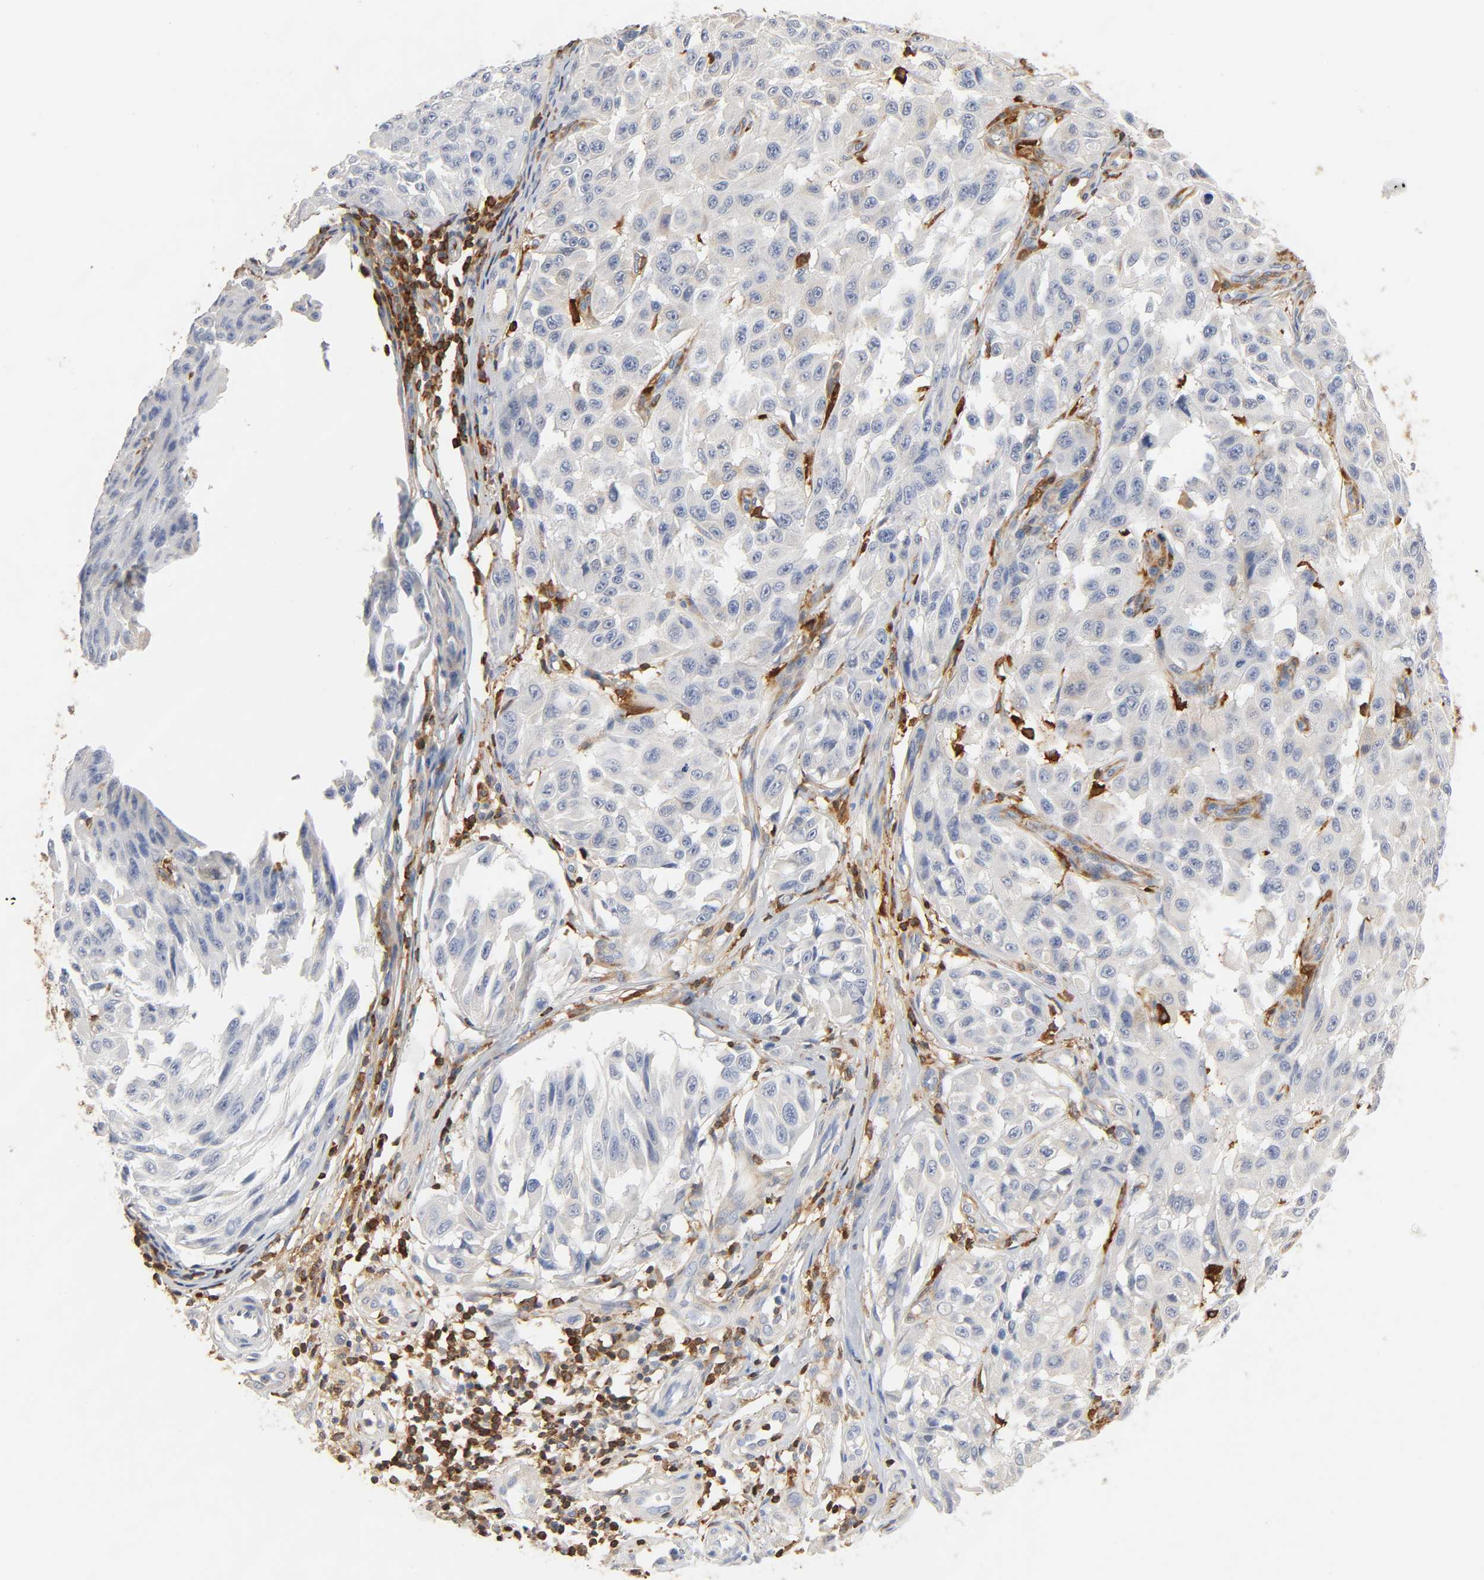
{"staining": {"intensity": "weak", "quantity": "<25%", "location": "cytoplasmic/membranous"}, "tissue": "melanoma", "cell_type": "Tumor cells", "image_type": "cancer", "snomed": [{"axis": "morphology", "description": "Malignant melanoma, NOS"}, {"axis": "topography", "description": "Skin"}], "caption": "Malignant melanoma stained for a protein using immunohistochemistry displays no expression tumor cells.", "gene": "BIN1", "patient": {"sex": "male", "age": 30}}